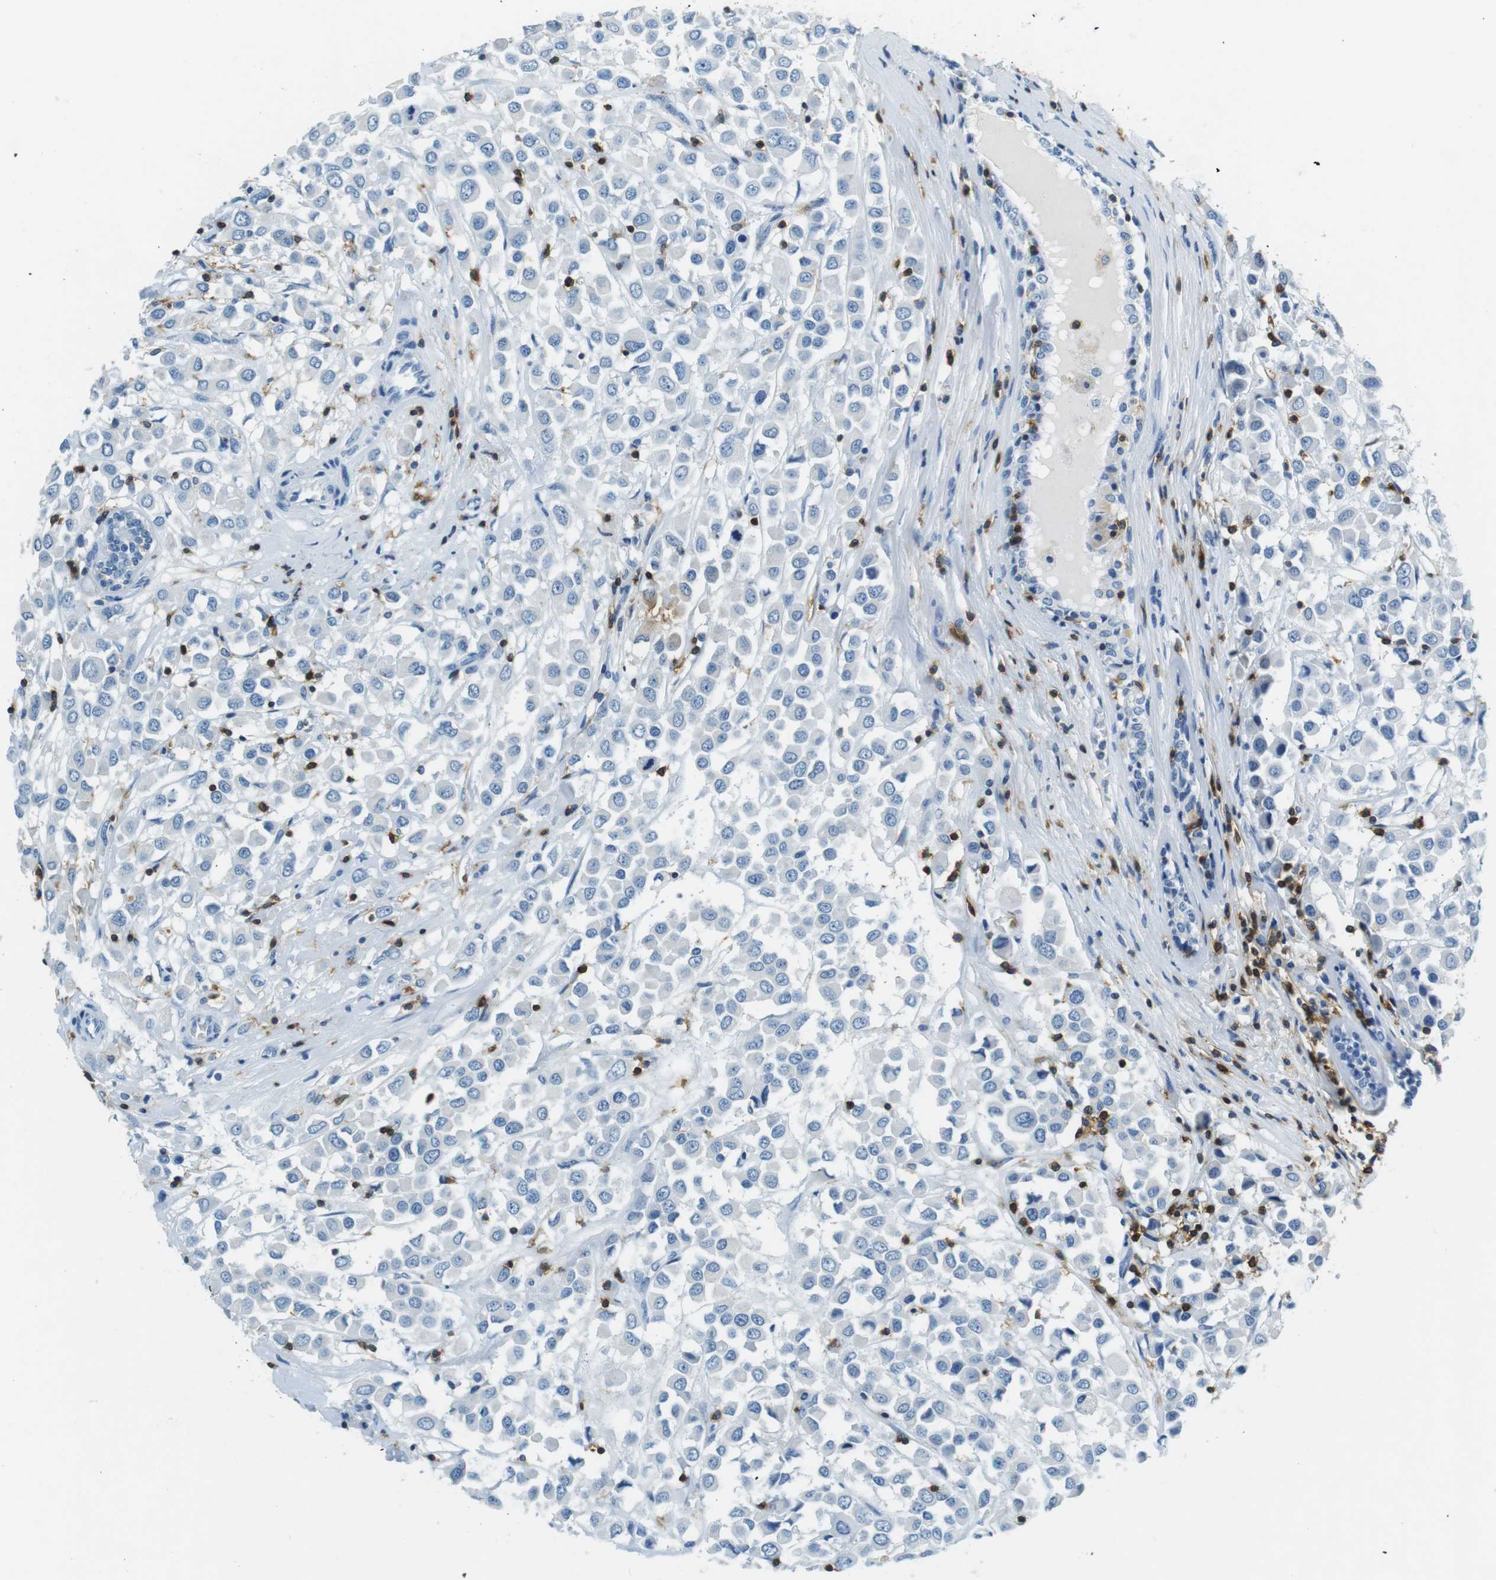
{"staining": {"intensity": "negative", "quantity": "none", "location": "none"}, "tissue": "breast cancer", "cell_type": "Tumor cells", "image_type": "cancer", "snomed": [{"axis": "morphology", "description": "Duct carcinoma"}, {"axis": "topography", "description": "Breast"}], "caption": "High magnification brightfield microscopy of breast invasive ductal carcinoma stained with DAB (brown) and counterstained with hematoxylin (blue): tumor cells show no significant staining.", "gene": "LAT", "patient": {"sex": "female", "age": 61}}